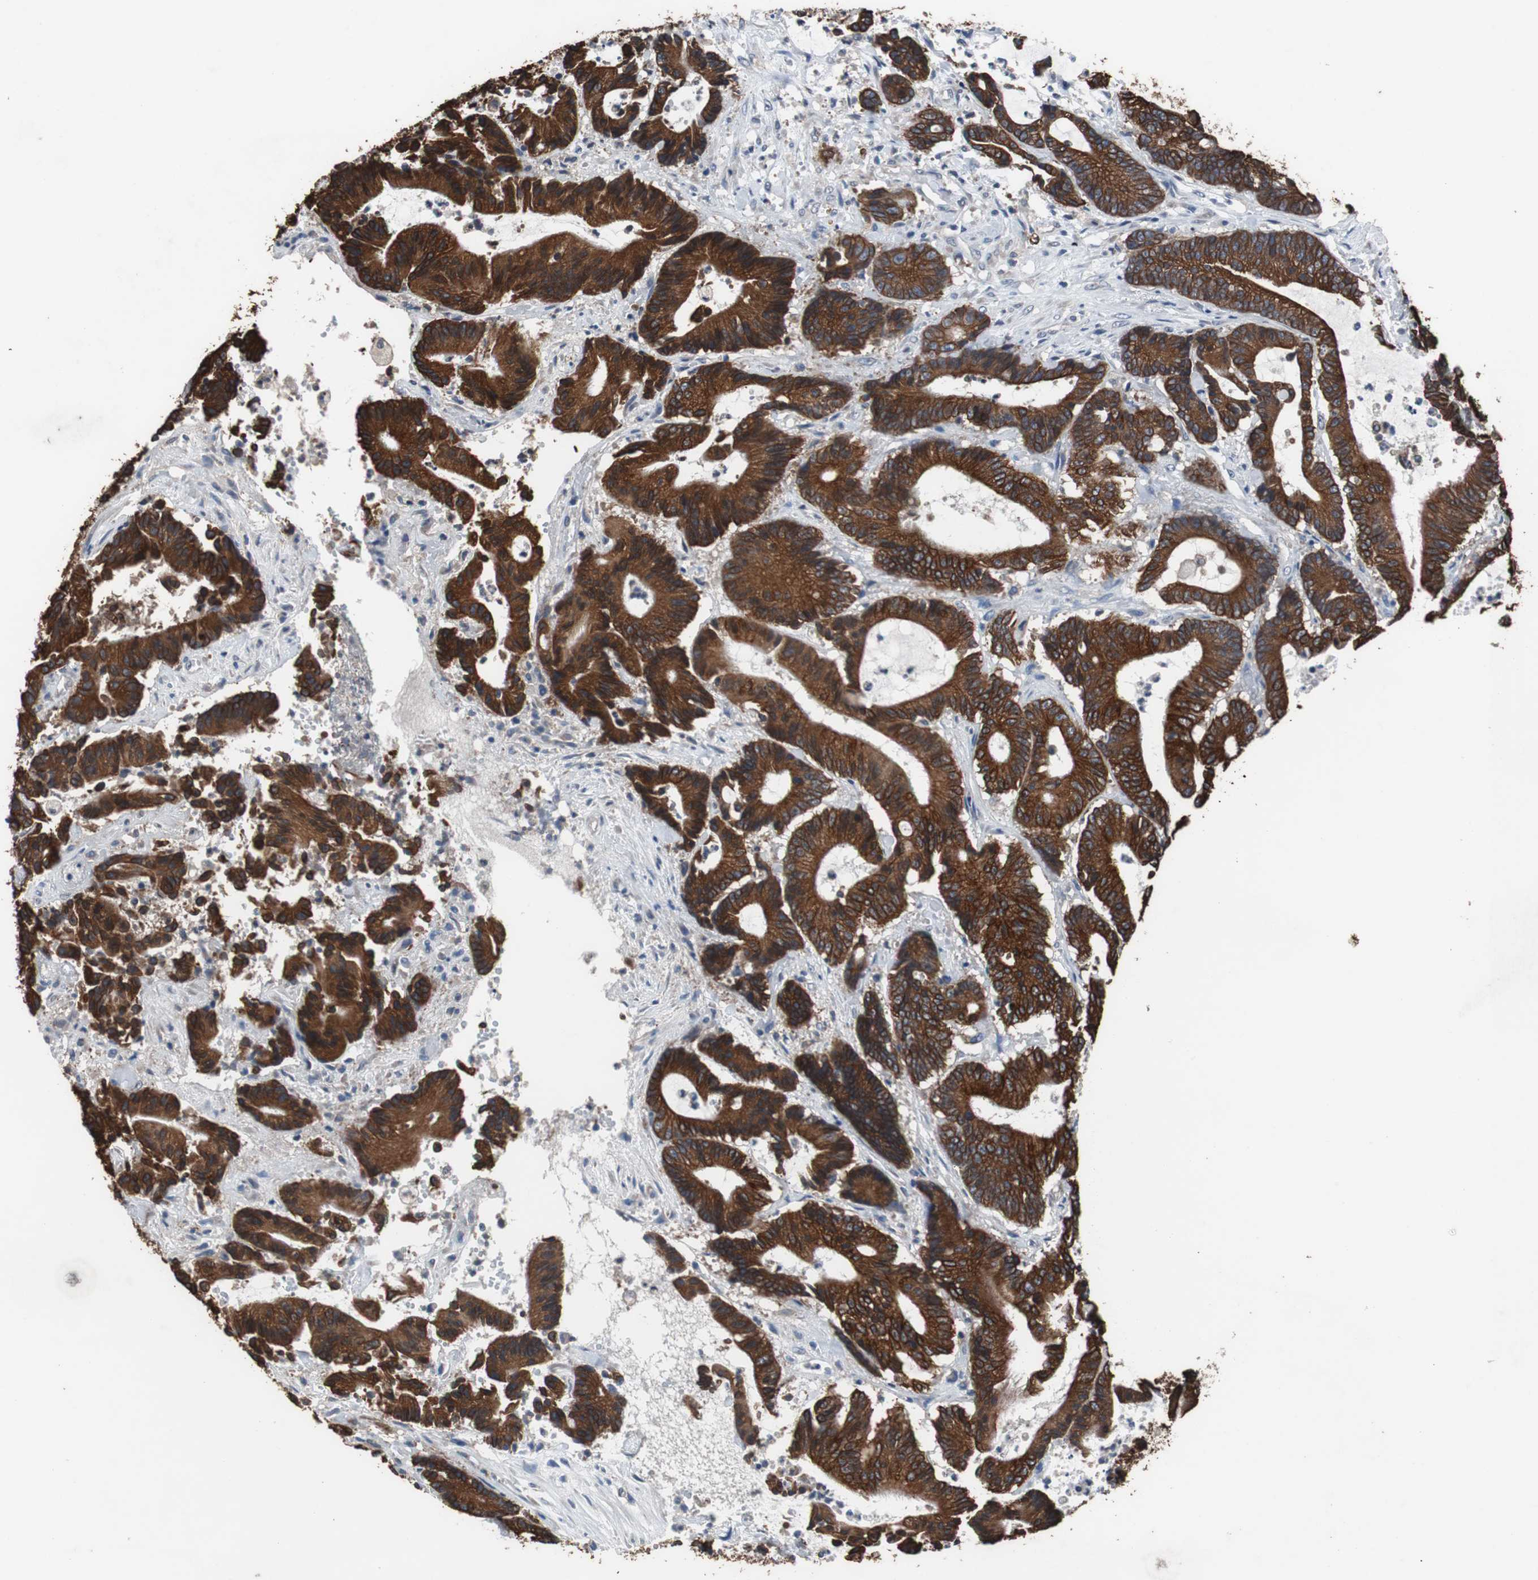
{"staining": {"intensity": "strong", "quantity": ">75%", "location": "cytoplasmic/membranous"}, "tissue": "colorectal cancer", "cell_type": "Tumor cells", "image_type": "cancer", "snomed": [{"axis": "morphology", "description": "Adenocarcinoma, NOS"}, {"axis": "topography", "description": "Colon"}], "caption": "Colorectal cancer stained for a protein displays strong cytoplasmic/membranous positivity in tumor cells.", "gene": "USP10", "patient": {"sex": "female", "age": 84}}